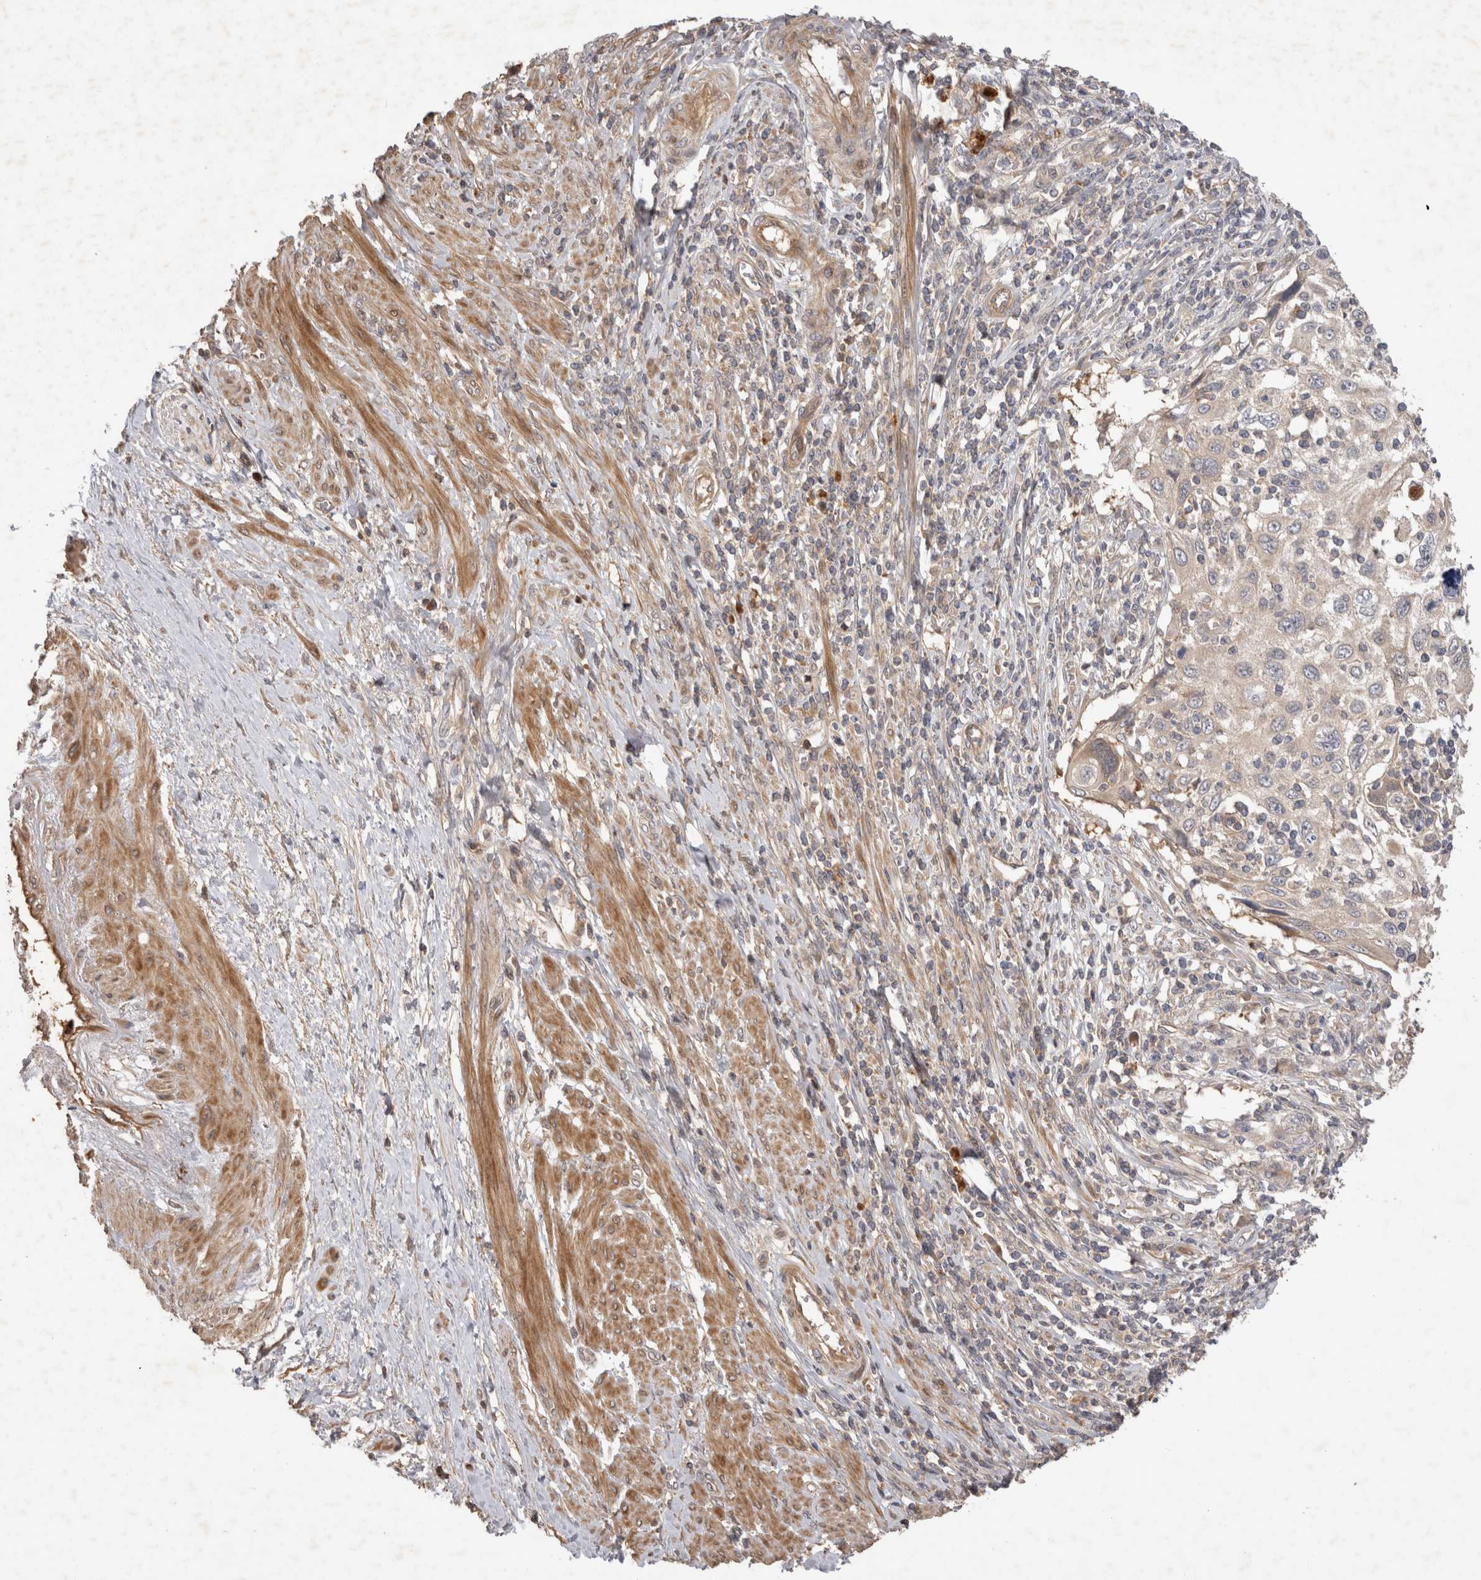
{"staining": {"intensity": "negative", "quantity": "none", "location": "none"}, "tissue": "cervical cancer", "cell_type": "Tumor cells", "image_type": "cancer", "snomed": [{"axis": "morphology", "description": "Squamous cell carcinoma, NOS"}, {"axis": "topography", "description": "Cervix"}], "caption": "This is an immunohistochemistry (IHC) histopathology image of cervical cancer. There is no staining in tumor cells.", "gene": "PPP1R42", "patient": {"sex": "female", "age": 70}}